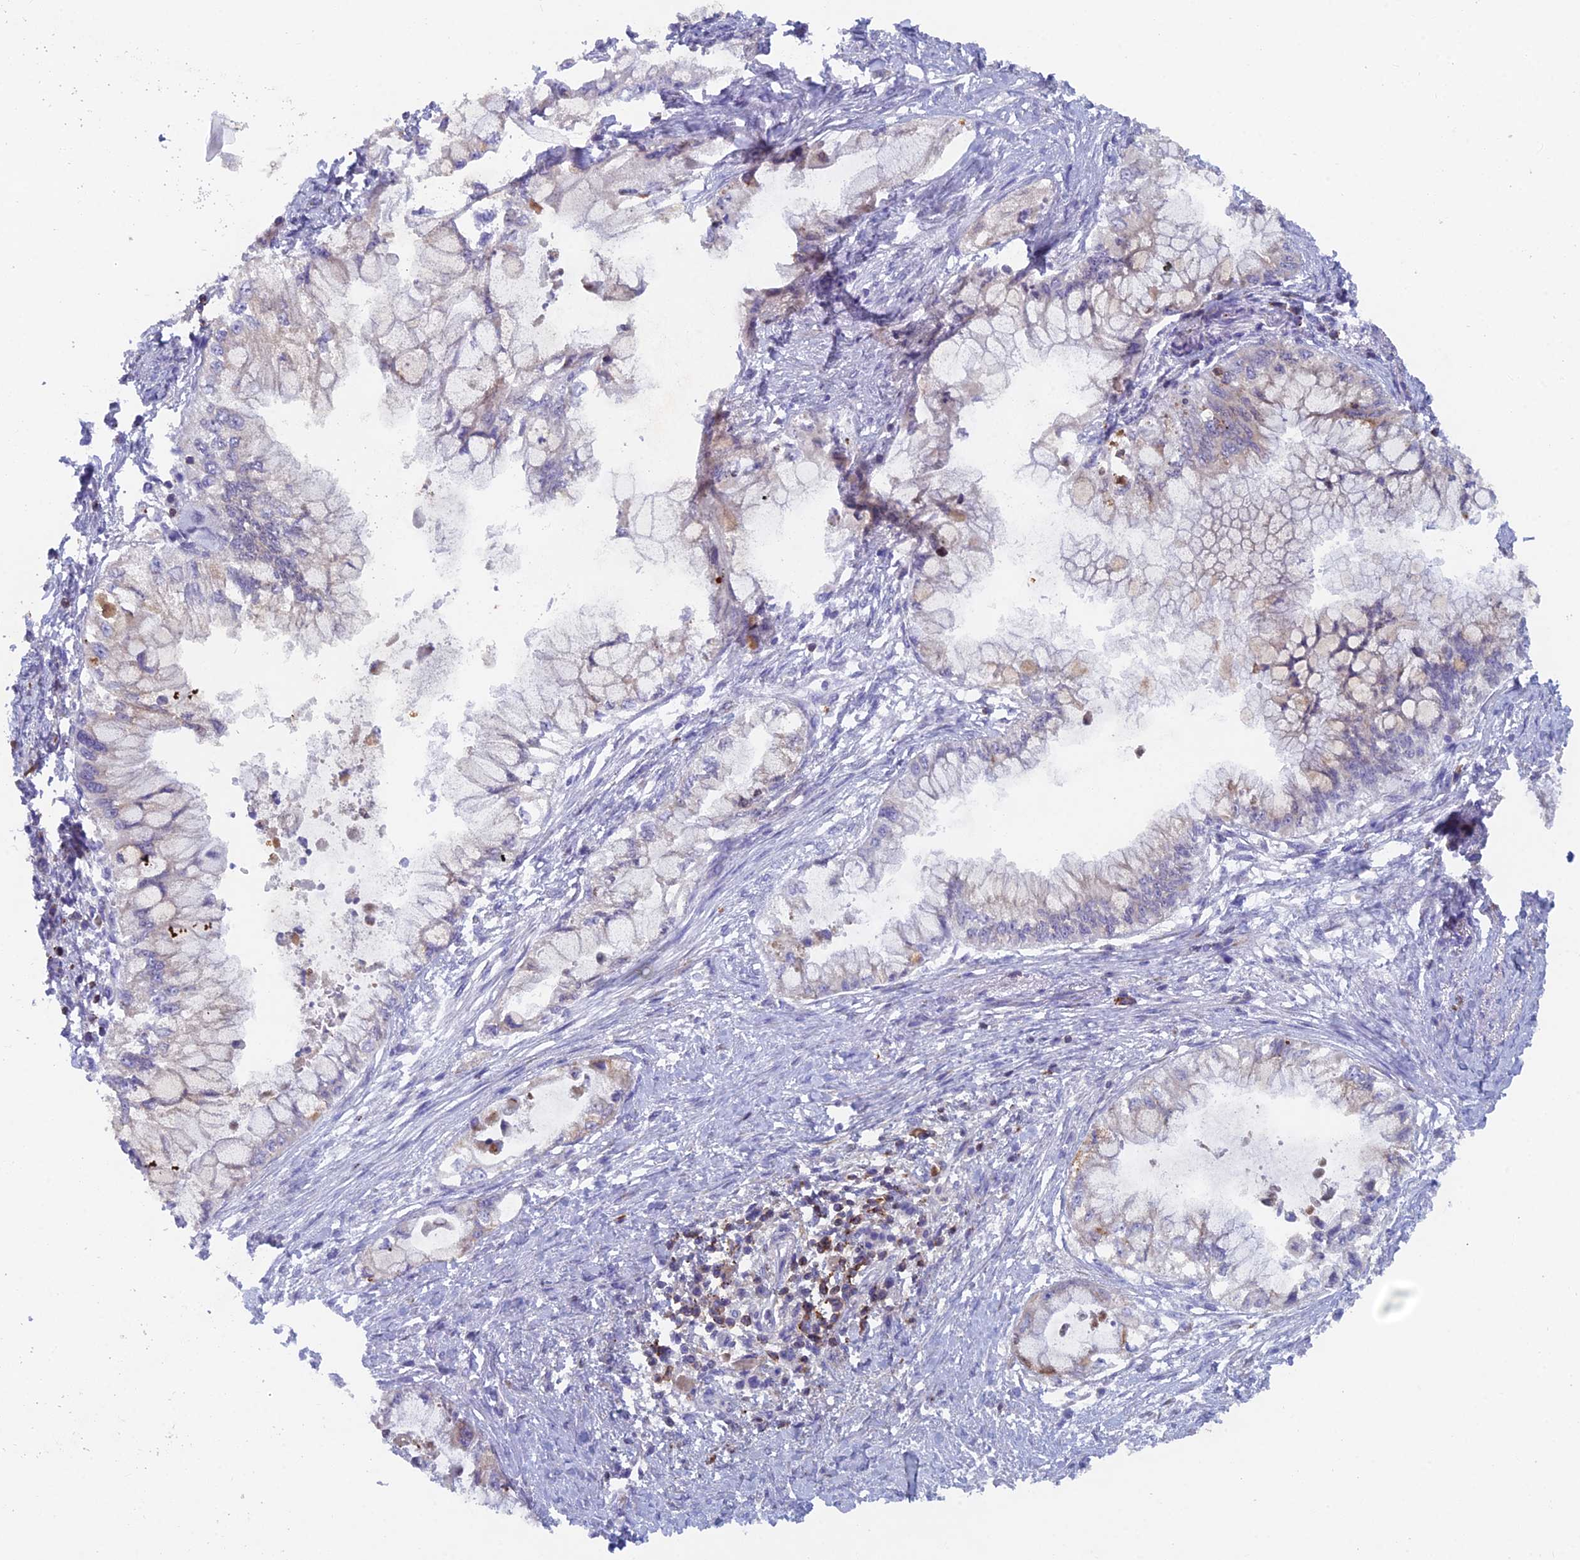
{"staining": {"intensity": "weak", "quantity": "<25%", "location": "cytoplasmic/membranous"}, "tissue": "pancreatic cancer", "cell_type": "Tumor cells", "image_type": "cancer", "snomed": [{"axis": "morphology", "description": "Adenocarcinoma, NOS"}, {"axis": "topography", "description": "Pancreas"}], "caption": "IHC micrograph of human pancreatic adenocarcinoma stained for a protein (brown), which shows no positivity in tumor cells.", "gene": "ABI3BP", "patient": {"sex": "male", "age": 48}}